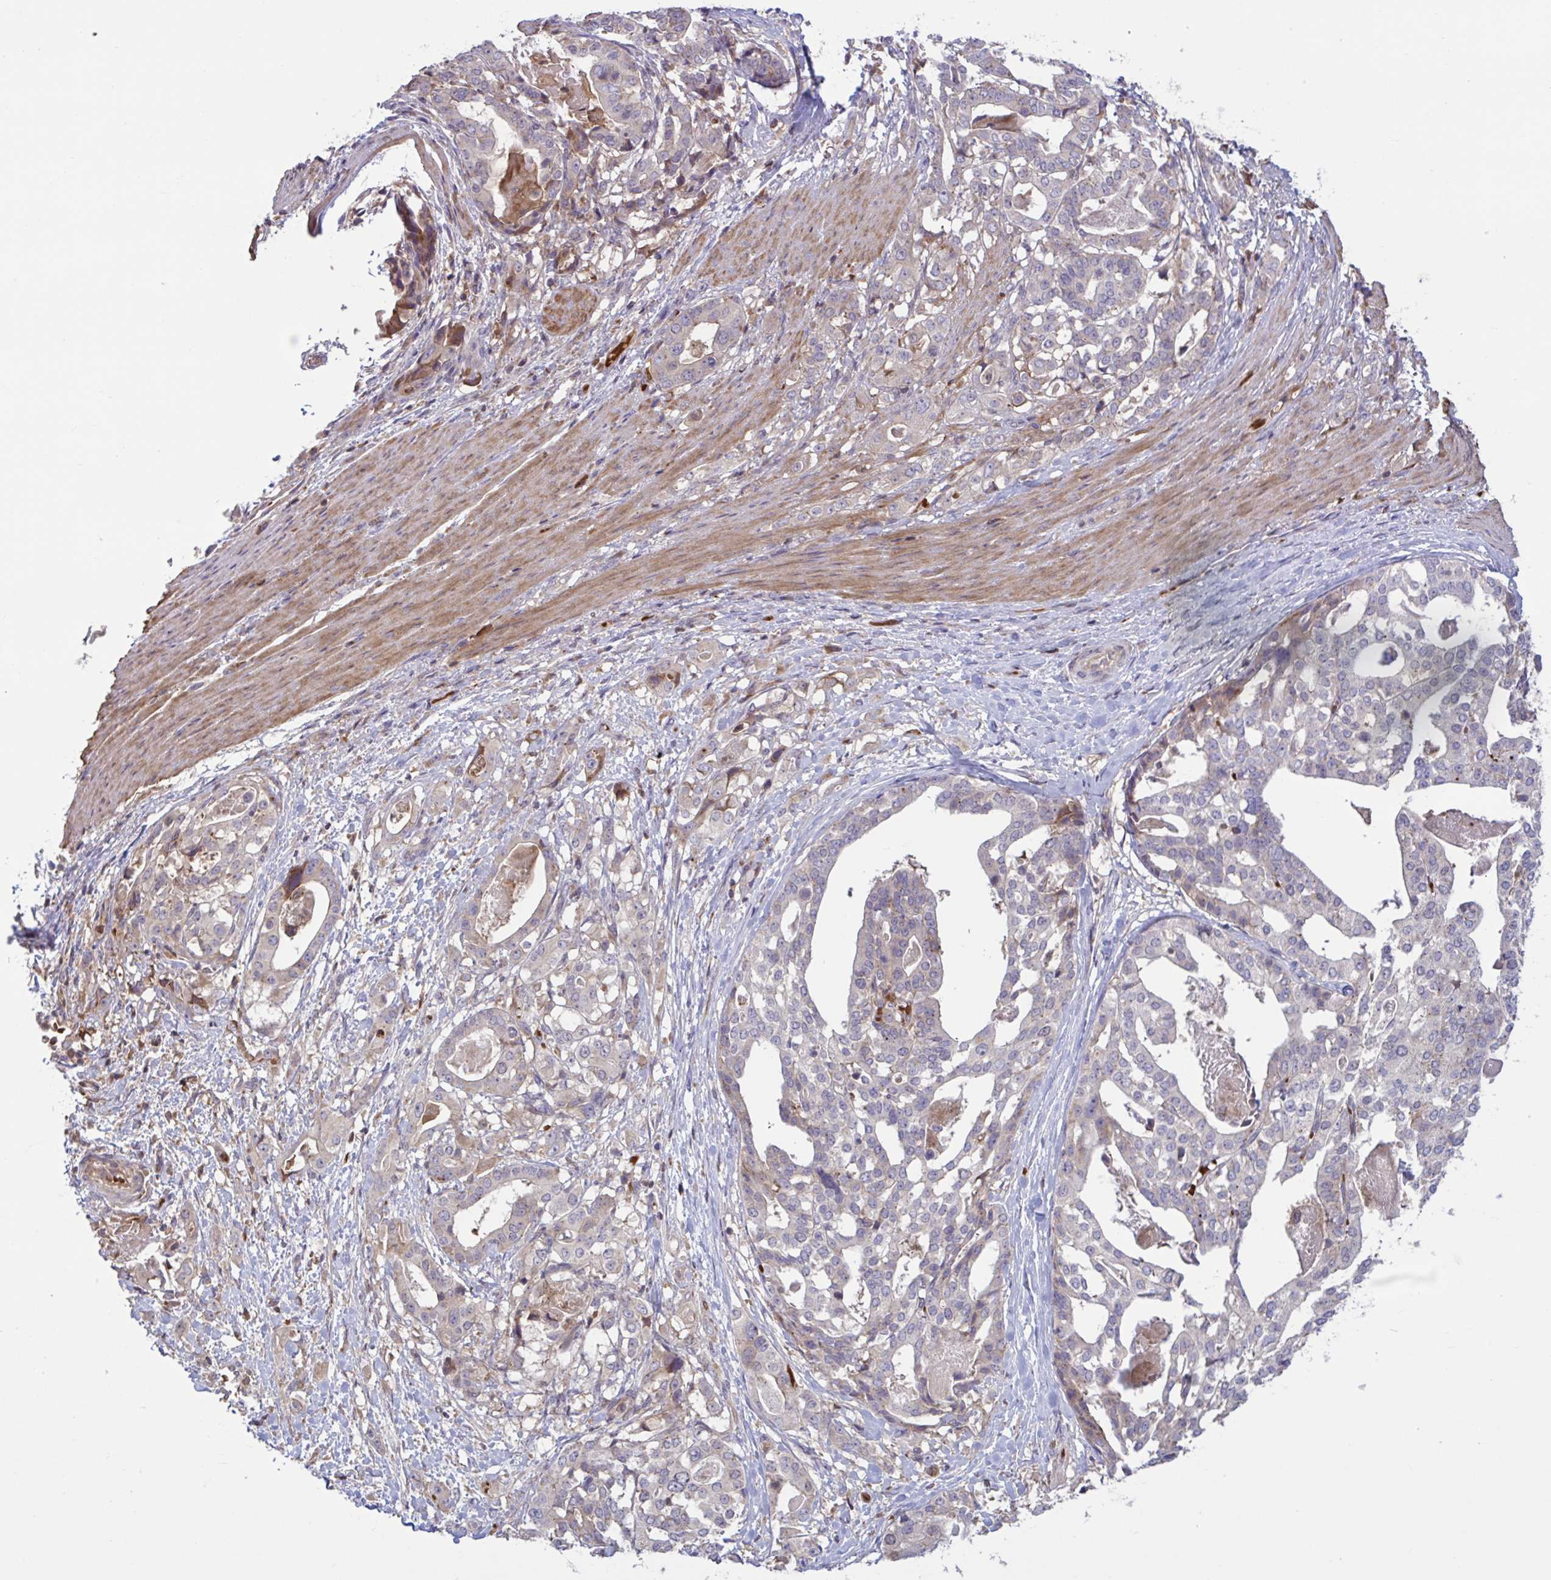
{"staining": {"intensity": "negative", "quantity": "none", "location": "none"}, "tissue": "stomach cancer", "cell_type": "Tumor cells", "image_type": "cancer", "snomed": [{"axis": "morphology", "description": "Adenocarcinoma, NOS"}, {"axis": "topography", "description": "Stomach"}], "caption": "This is an immunohistochemistry histopathology image of human stomach cancer. There is no positivity in tumor cells.", "gene": "IL1R1", "patient": {"sex": "male", "age": 48}}